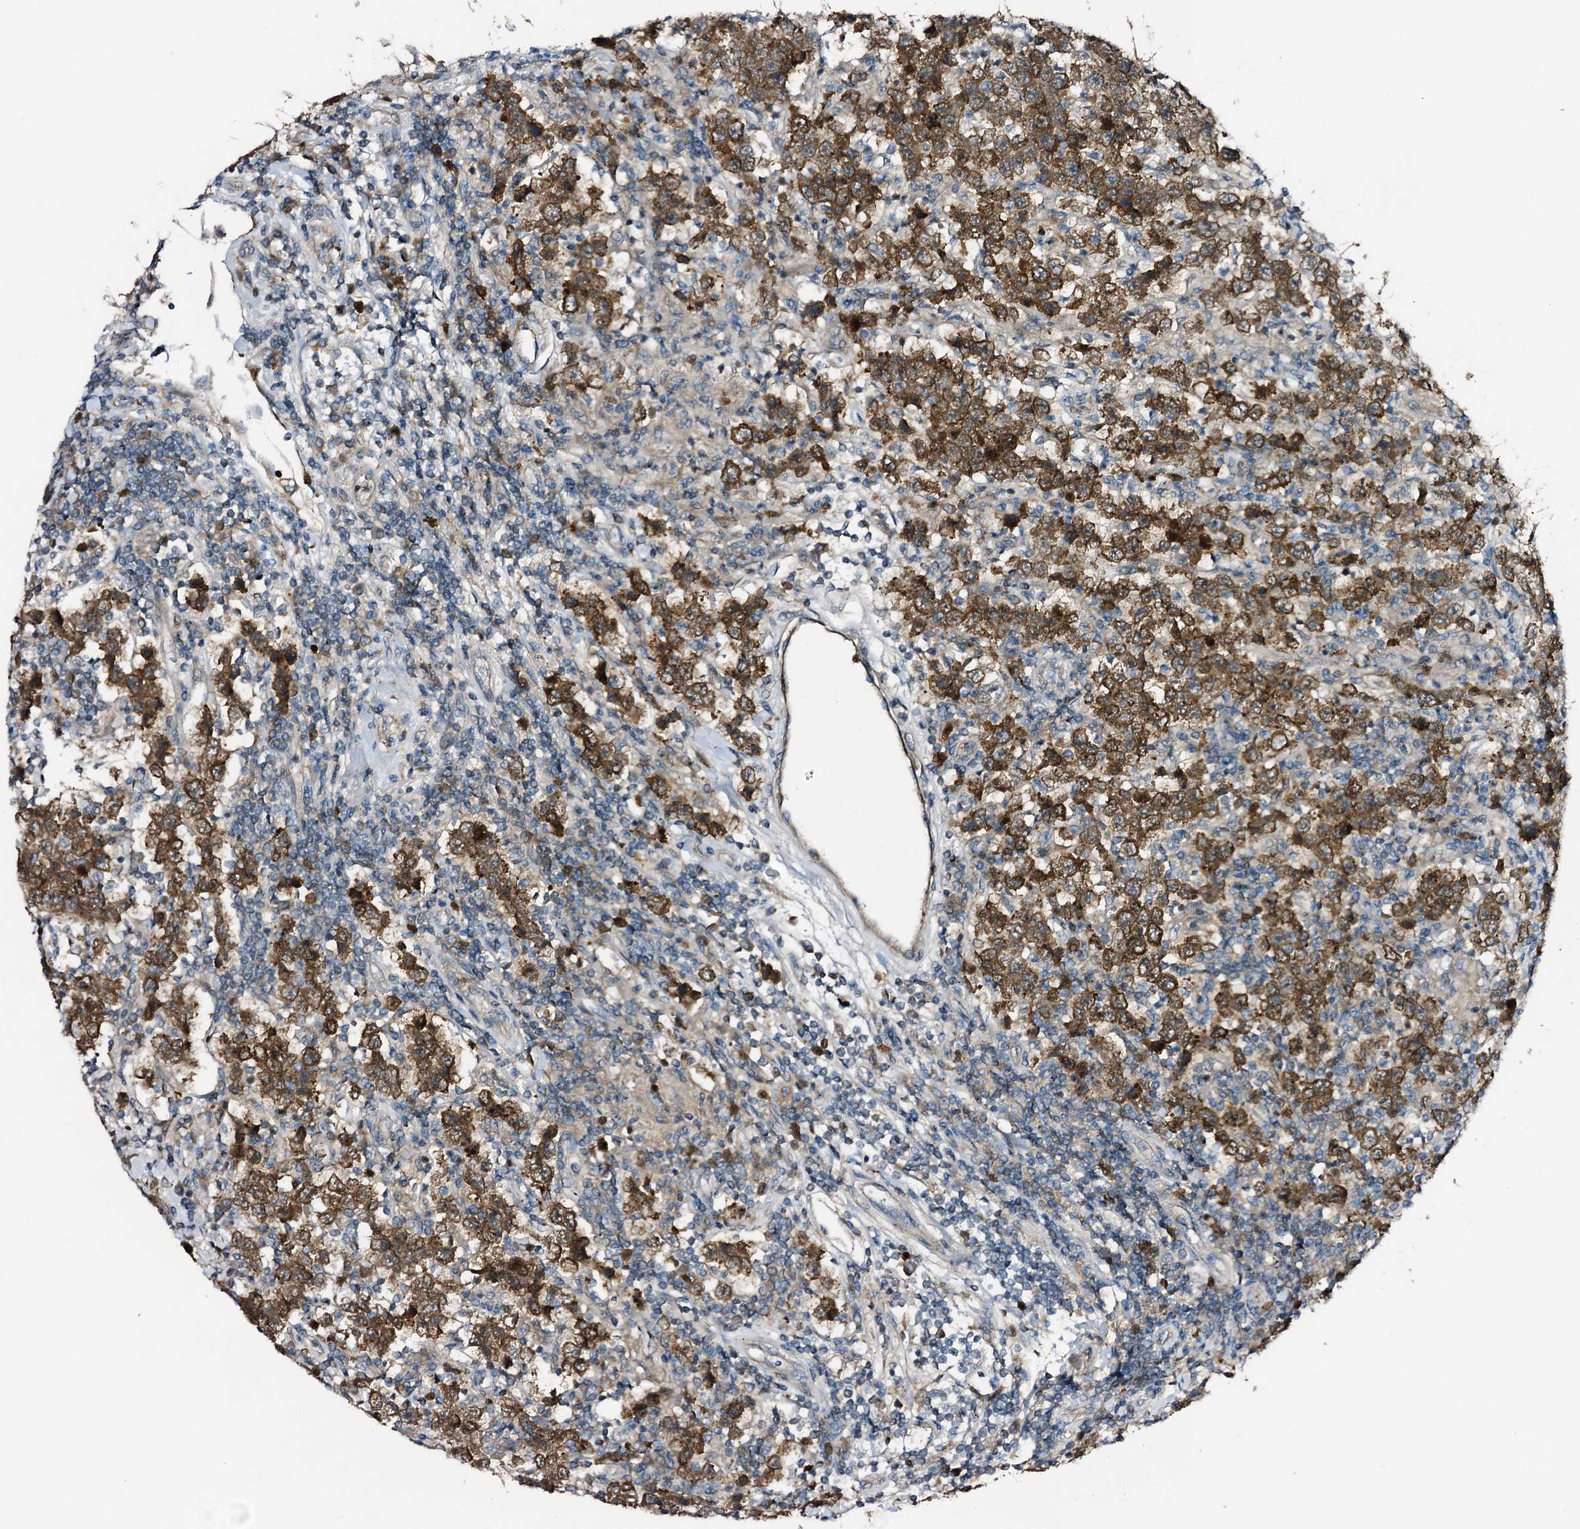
{"staining": {"intensity": "moderate", "quantity": ">75%", "location": "cytoplasmic/membranous"}, "tissue": "testis cancer", "cell_type": "Tumor cells", "image_type": "cancer", "snomed": [{"axis": "morphology", "description": "Normal tissue, NOS"}, {"axis": "morphology", "description": "Urothelial carcinoma, High grade"}, {"axis": "morphology", "description": "Seminoma, NOS"}, {"axis": "morphology", "description": "Carcinoma, Embryonal, NOS"}, {"axis": "topography", "description": "Urinary bladder"}, {"axis": "topography", "description": "Testis"}], "caption": "Testis cancer tissue exhibits moderate cytoplasmic/membranous positivity in approximately >75% of tumor cells", "gene": "NCAPD2", "patient": {"sex": "male", "age": 41}}